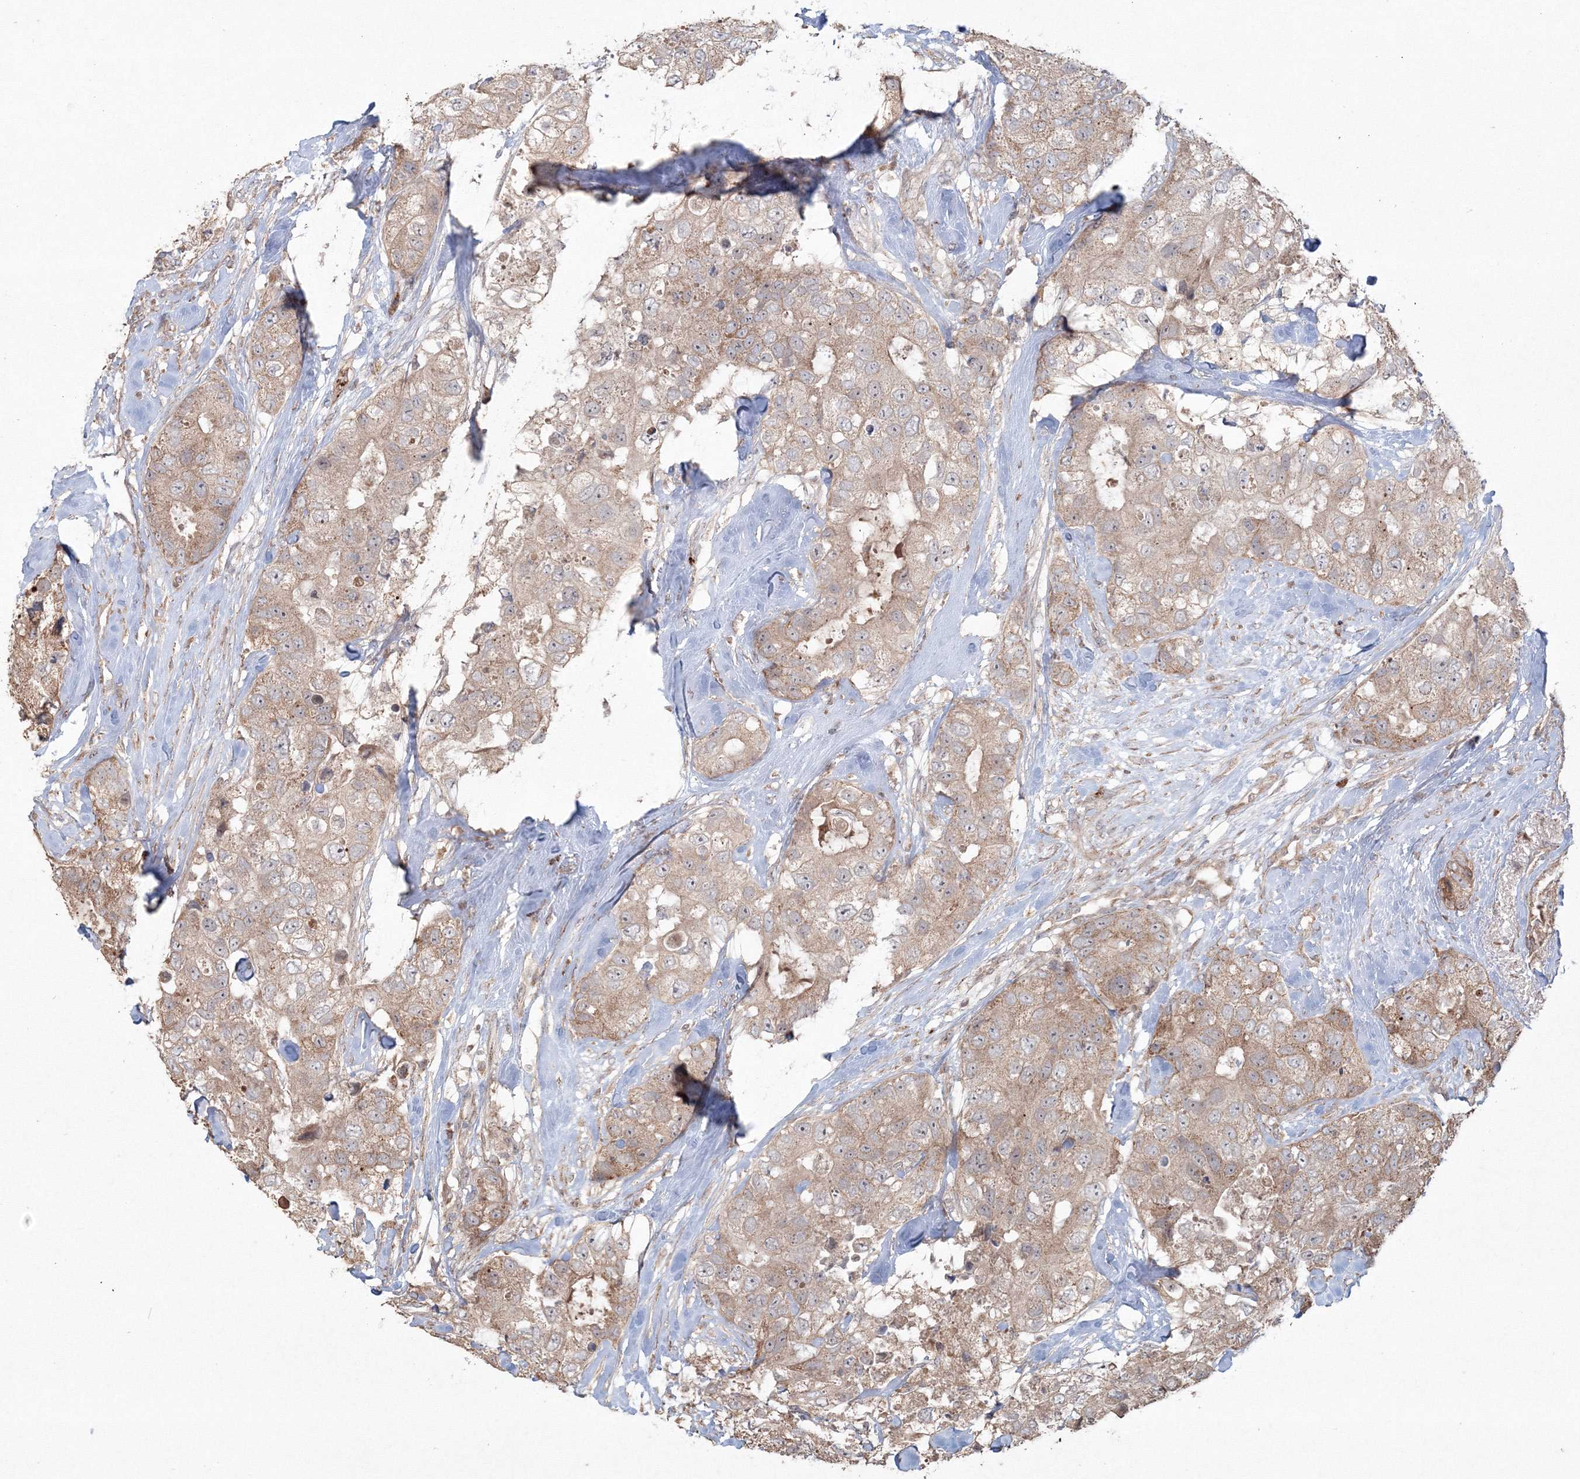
{"staining": {"intensity": "moderate", "quantity": "25%-75%", "location": "cytoplasmic/membranous"}, "tissue": "breast cancer", "cell_type": "Tumor cells", "image_type": "cancer", "snomed": [{"axis": "morphology", "description": "Duct carcinoma"}, {"axis": "topography", "description": "Breast"}], "caption": "Breast infiltrating ductal carcinoma tissue displays moderate cytoplasmic/membranous staining in approximately 25%-75% of tumor cells, visualized by immunohistochemistry.", "gene": "ANAPC16", "patient": {"sex": "female", "age": 62}}